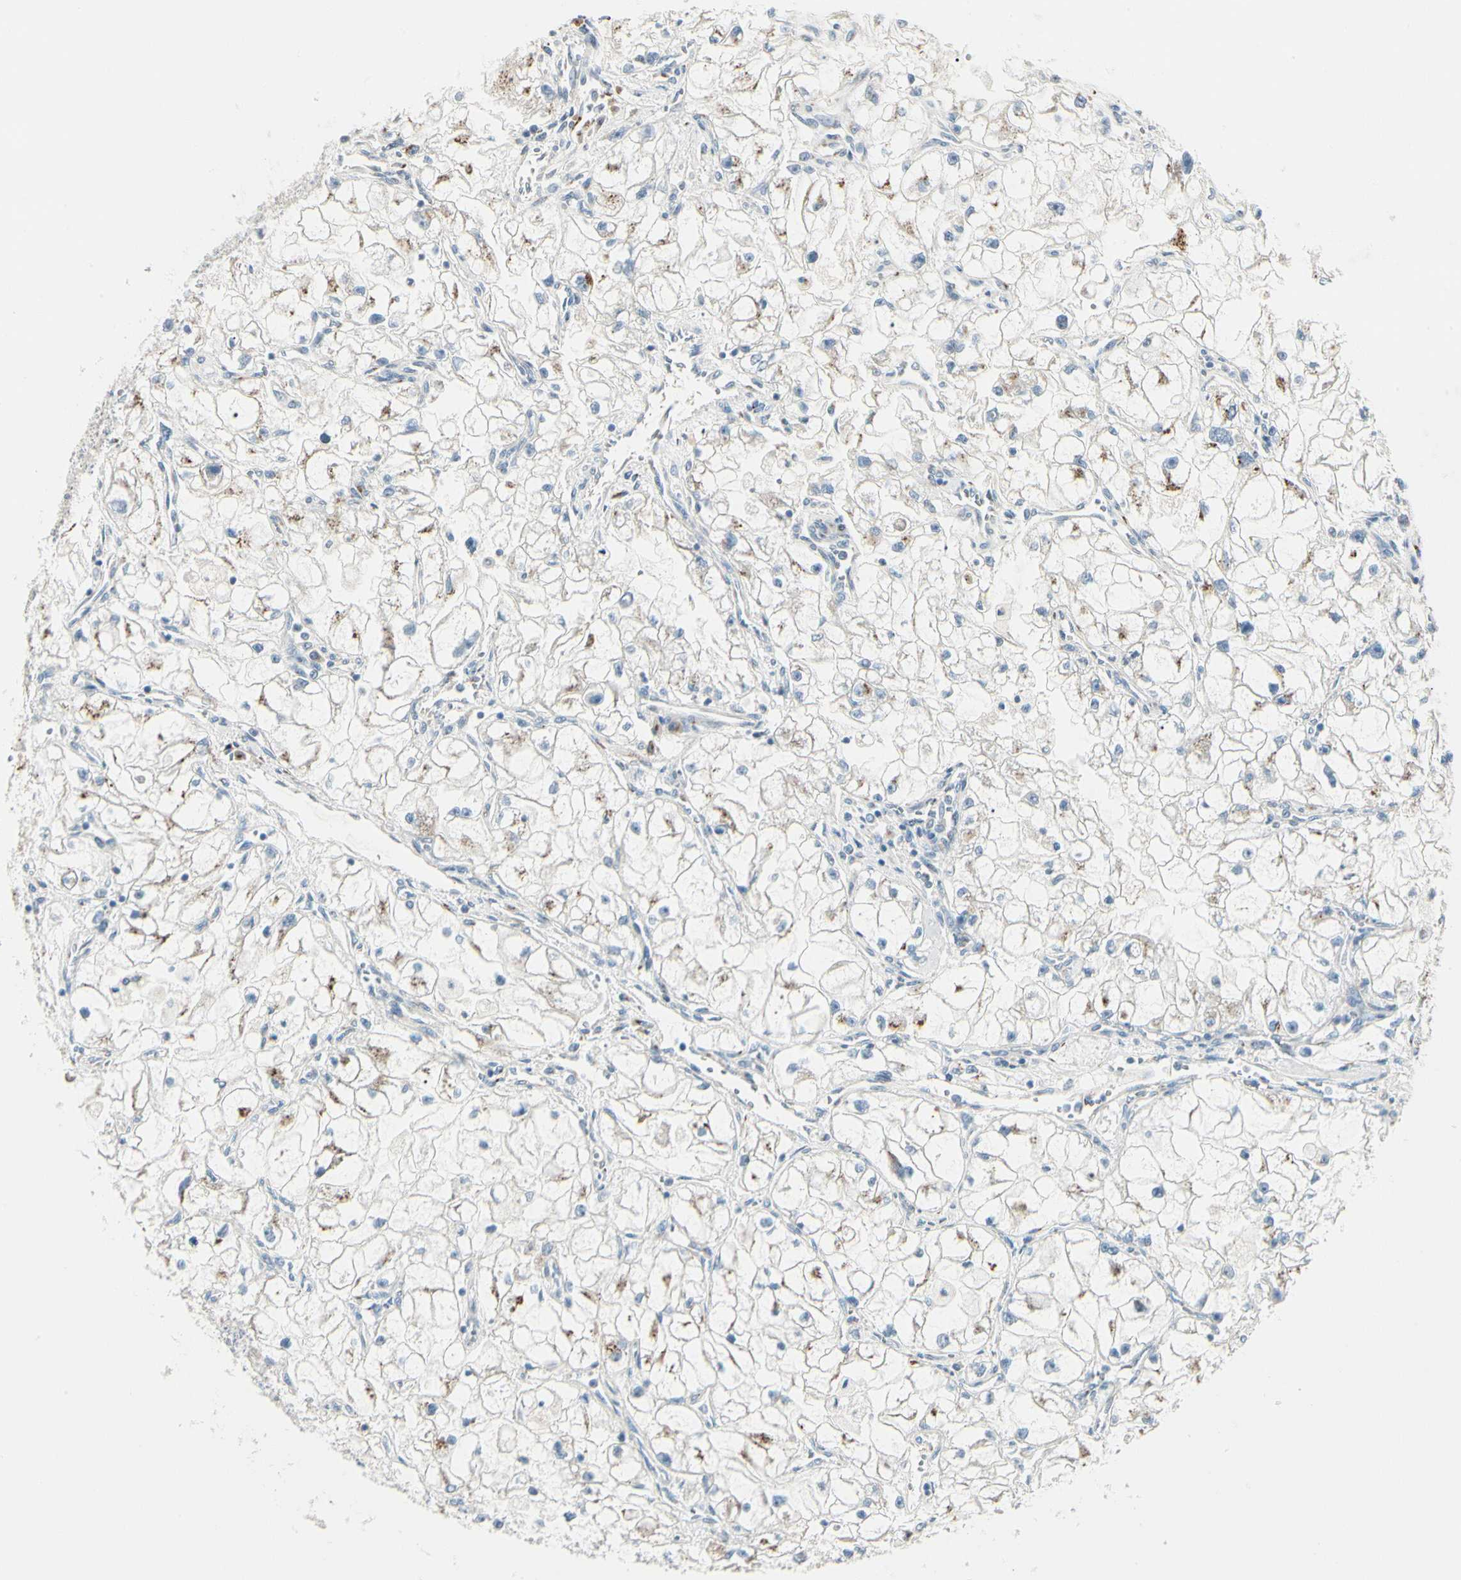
{"staining": {"intensity": "moderate", "quantity": "<25%", "location": "cytoplasmic/membranous"}, "tissue": "renal cancer", "cell_type": "Tumor cells", "image_type": "cancer", "snomed": [{"axis": "morphology", "description": "Adenocarcinoma, NOS"}, {"axis": "topography", "description": "Kidney"}], "caption": "IHC of human renal cancer (adenocarcinoma) demonstrates low levels of moderate cytoplasmic/membranous expression in about <25% of tumor cells.", "gene": "ABCA3", "patient": {"sex": "female", "age": 70}}